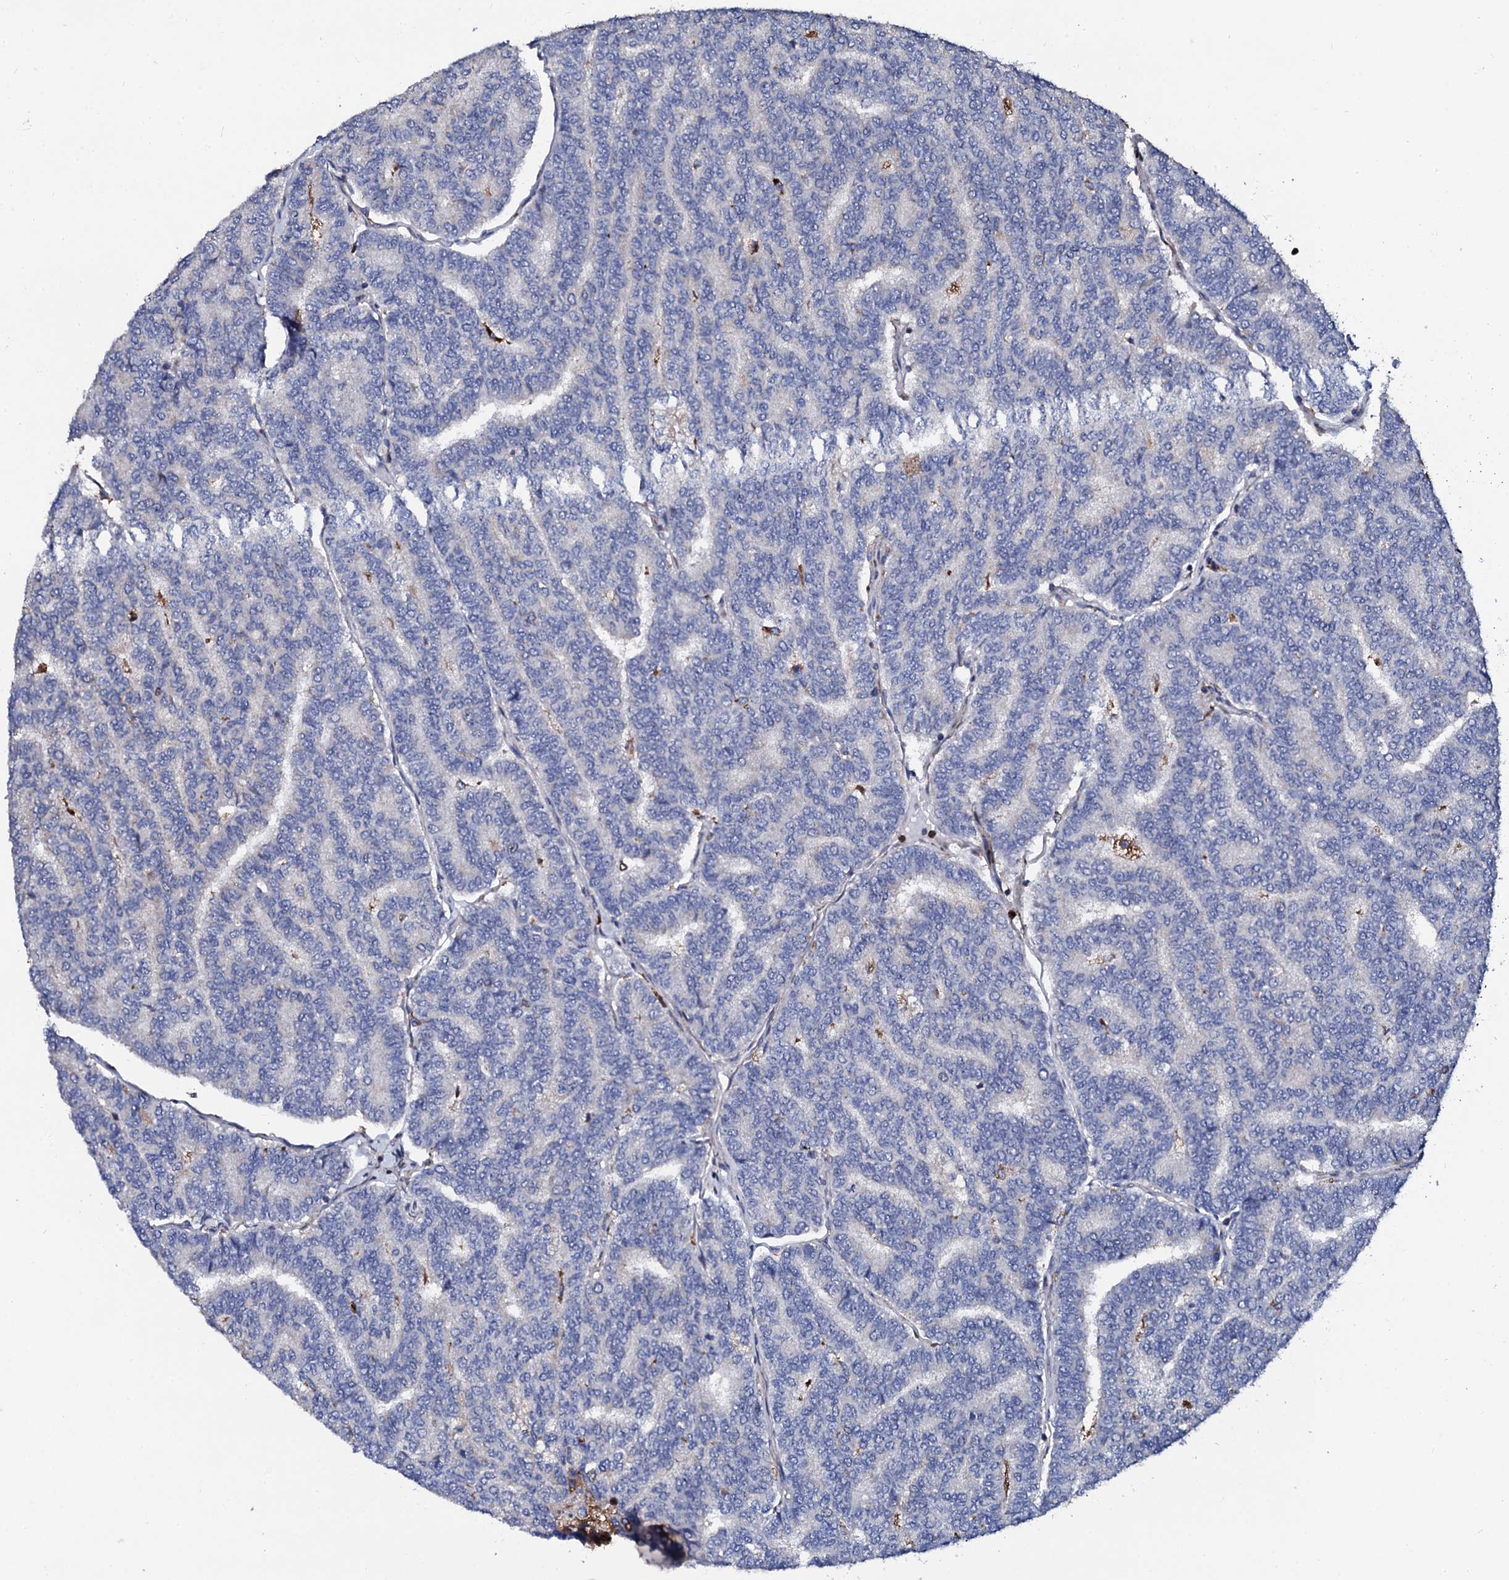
{"staining": {"intensity": "negative", "quantity": "none", "location": "none"}, "tissue": "thyroid cancer", "cell_type": "Tumor cells", "image_type": "cancer", "snomed": [{"axis": "morphology", "description": "Papillary adenocarcinoma, NOS"}, {"axis": "topography", "description": "Thyroid gland"}], "caption": "Tumor cells are negative for brown protein staining in thyroid cancer (papillary adenocarcinoma). (Brightfield microscopy of DAB immunohistochemistry (IHC) at high magnification).", "gene": "TCIRG1", "patient": {"sex": "female", "age": 35}}